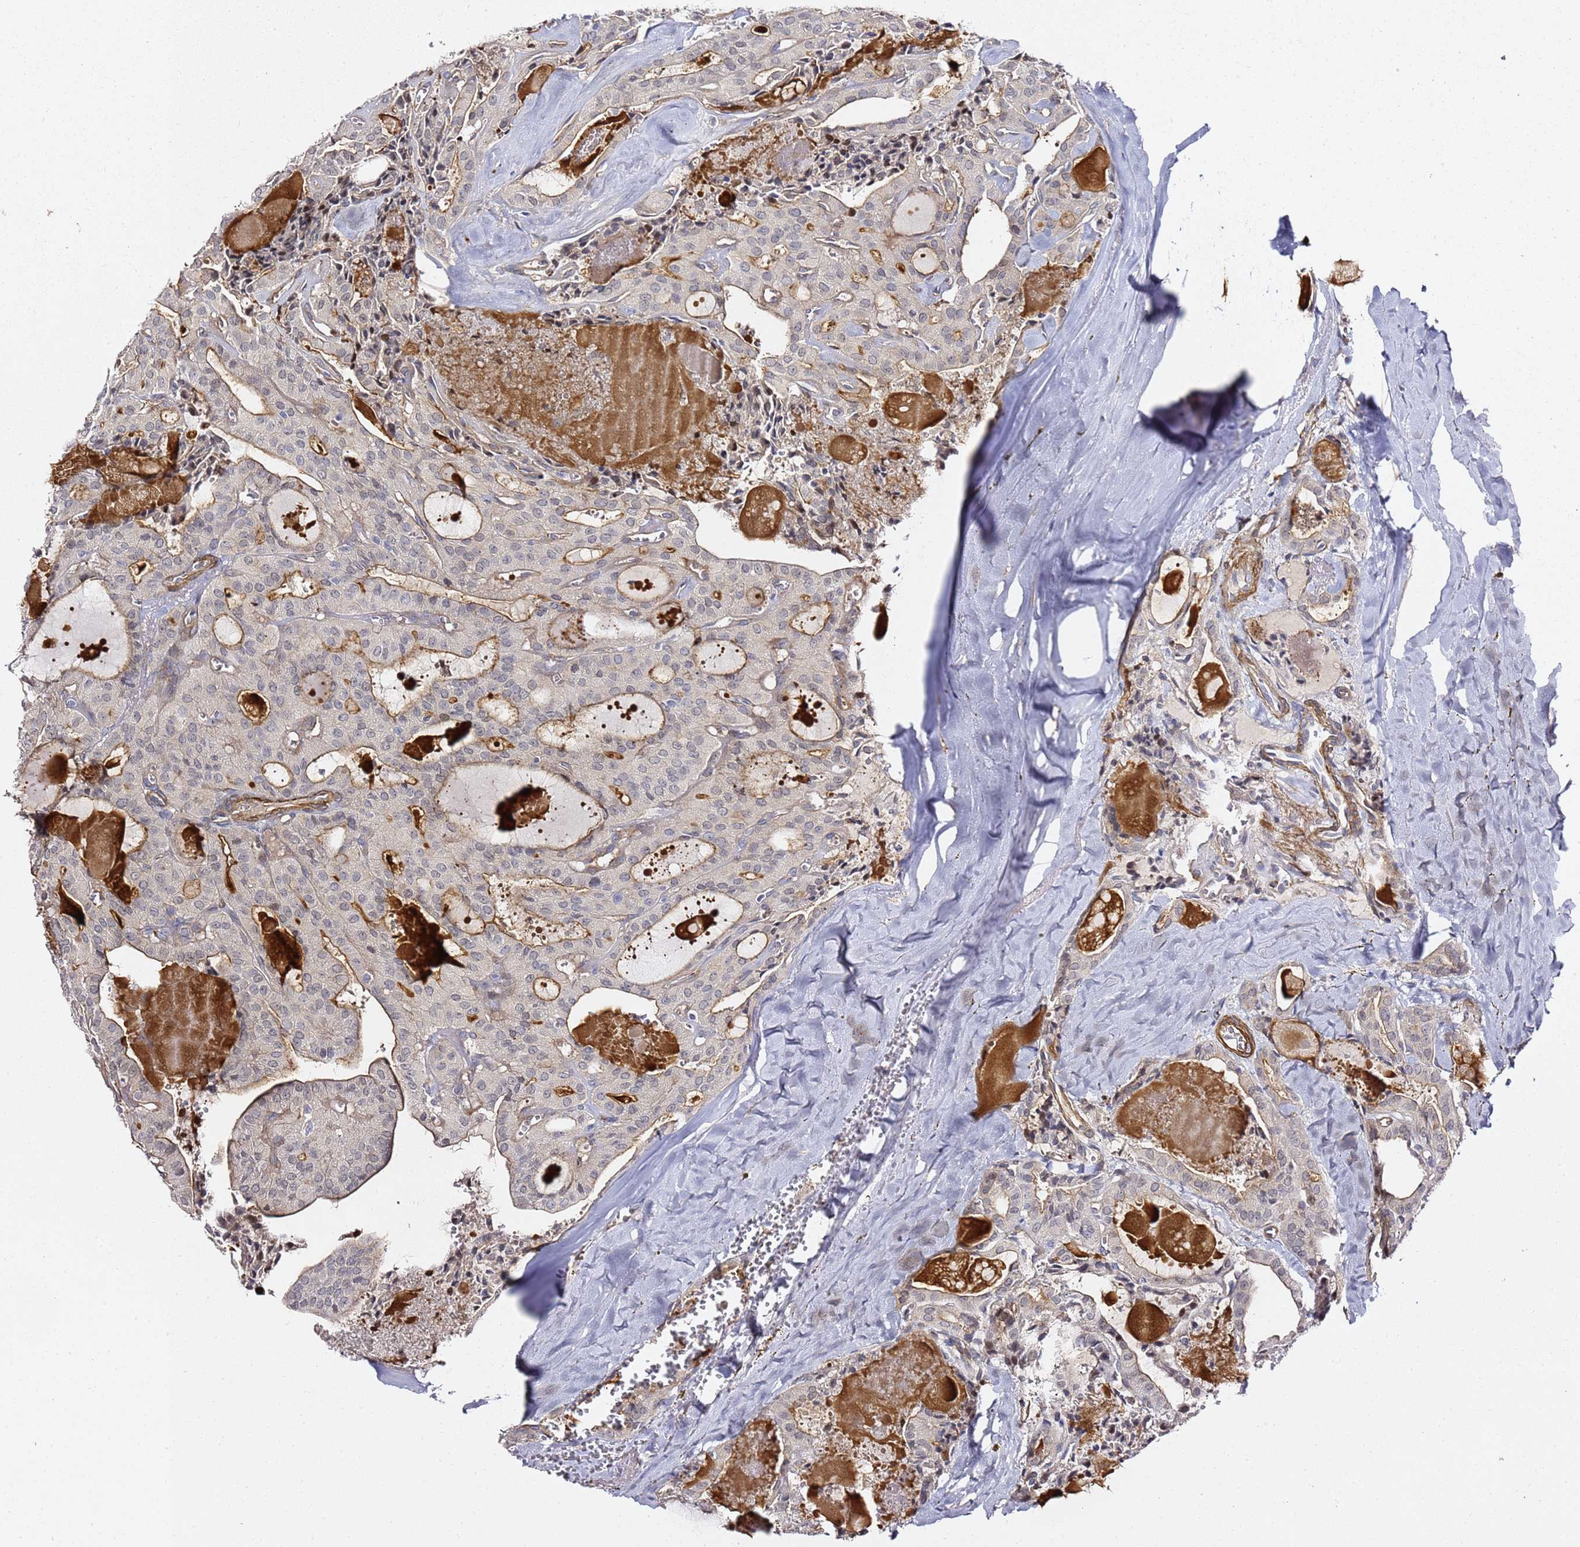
{"staining": {"intensity": "moderate", "quantity": "<25%", "location": "cytoplasmic/membranous"}, "tissue": "thyroid cancer", "cell_type": "Tumor cells", "image_type": "cancer", "snomed": [{"axis": "morphology", "description": "Papillary adenocarcinoma, NOS"}, {"axis": "topography", "description": "Thyroid gland"}], "caption": "A high-resolution photomicrograph shows immunohistochemistry staining of thyroid cancer, which displays moderate cytoplasmic/membranous positivity in about <25% of tumor cells.", "gene": "EPS8L1", "patient": {"sex": "male", "age": 52}}